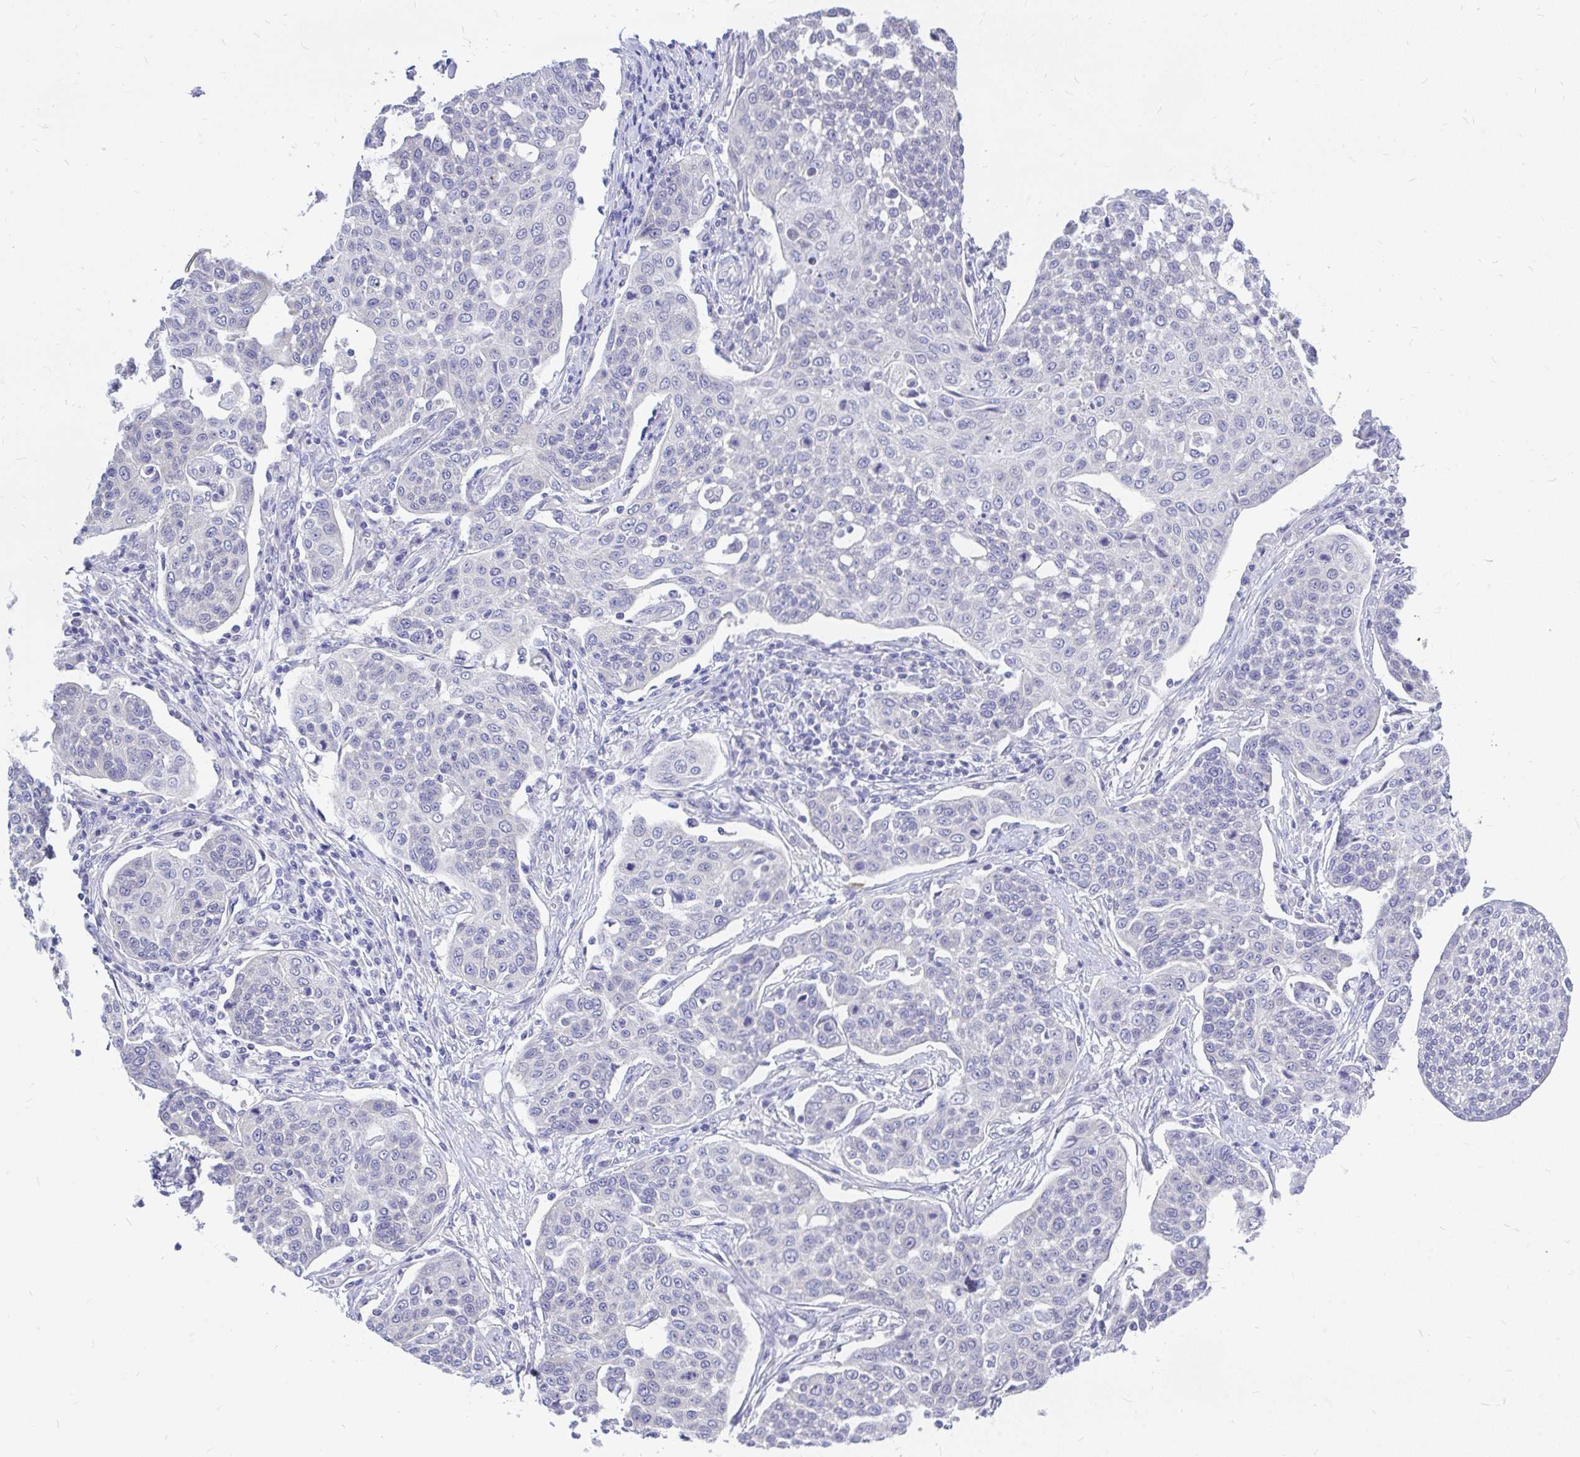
{"staining": {"intensity": "negative", "quantity": "none", "location": "none"}, "tissue": "cervical cancer", "cell_type": "Tumor cells", "image_type": "cancer", "snomed": [{"axis": "morphology", "description": "Squamous cell carcinoma, NOS"}, {"axis": "topography", "description": "Cervix"}], "caption": "Squamous cell carcinoma (cervical) was stained to show a protein in brown. There is no significant positivity in tumor cells. (DAB immunohistochemistry visualized using brightfield microscopy, high magnification).", "gene": "MAP1LC3A", "patient": {"sex": "female", "age": 34}}